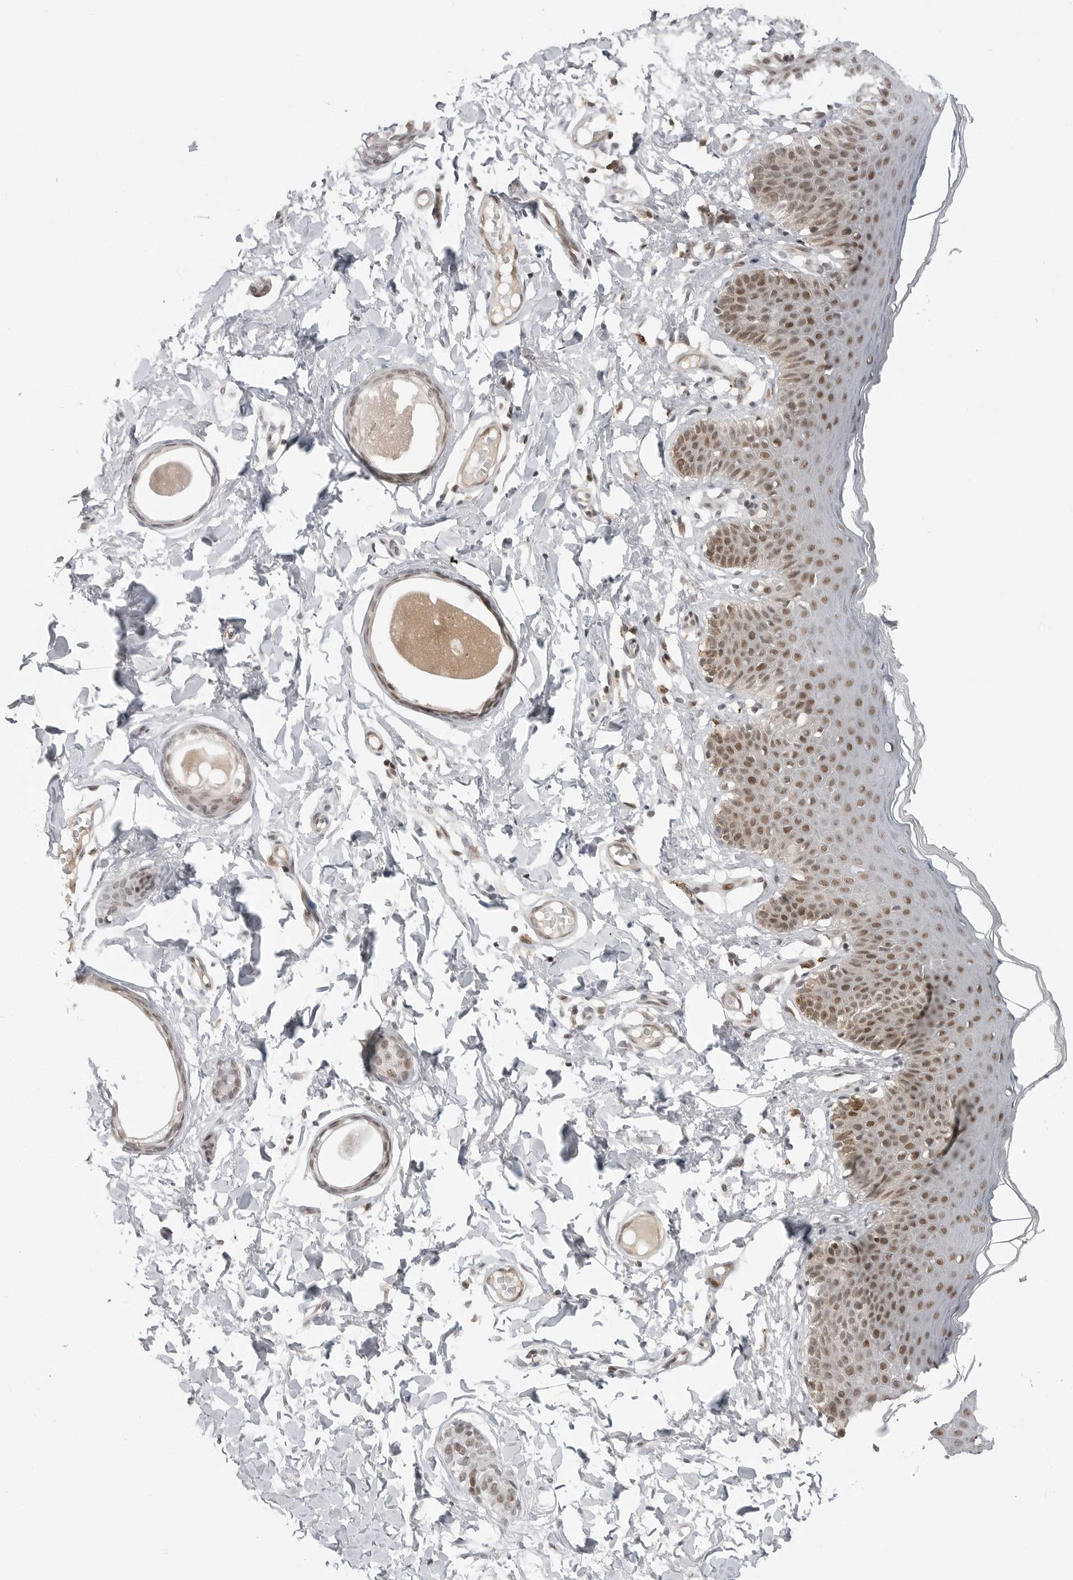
{"staining": {"intensity": "strong", "quantity": ">75%", "location": "nuclear"}, "tissue": "skin", "cell_type": "Epidermal cells", "image_type": "normal", "snomed": [{"axis": "morphology", "description": "Normal tissue, NOS"}, {"axis": "topography", "description": "Vulva"}], "caption": "Immunohistochemical staining of unremarkable skin reveals strong nuclear protein positivity in approximately >75% of epidermal cells.", "gene": "C8orf33", "patient": {"sex": "female", "age": 66}}